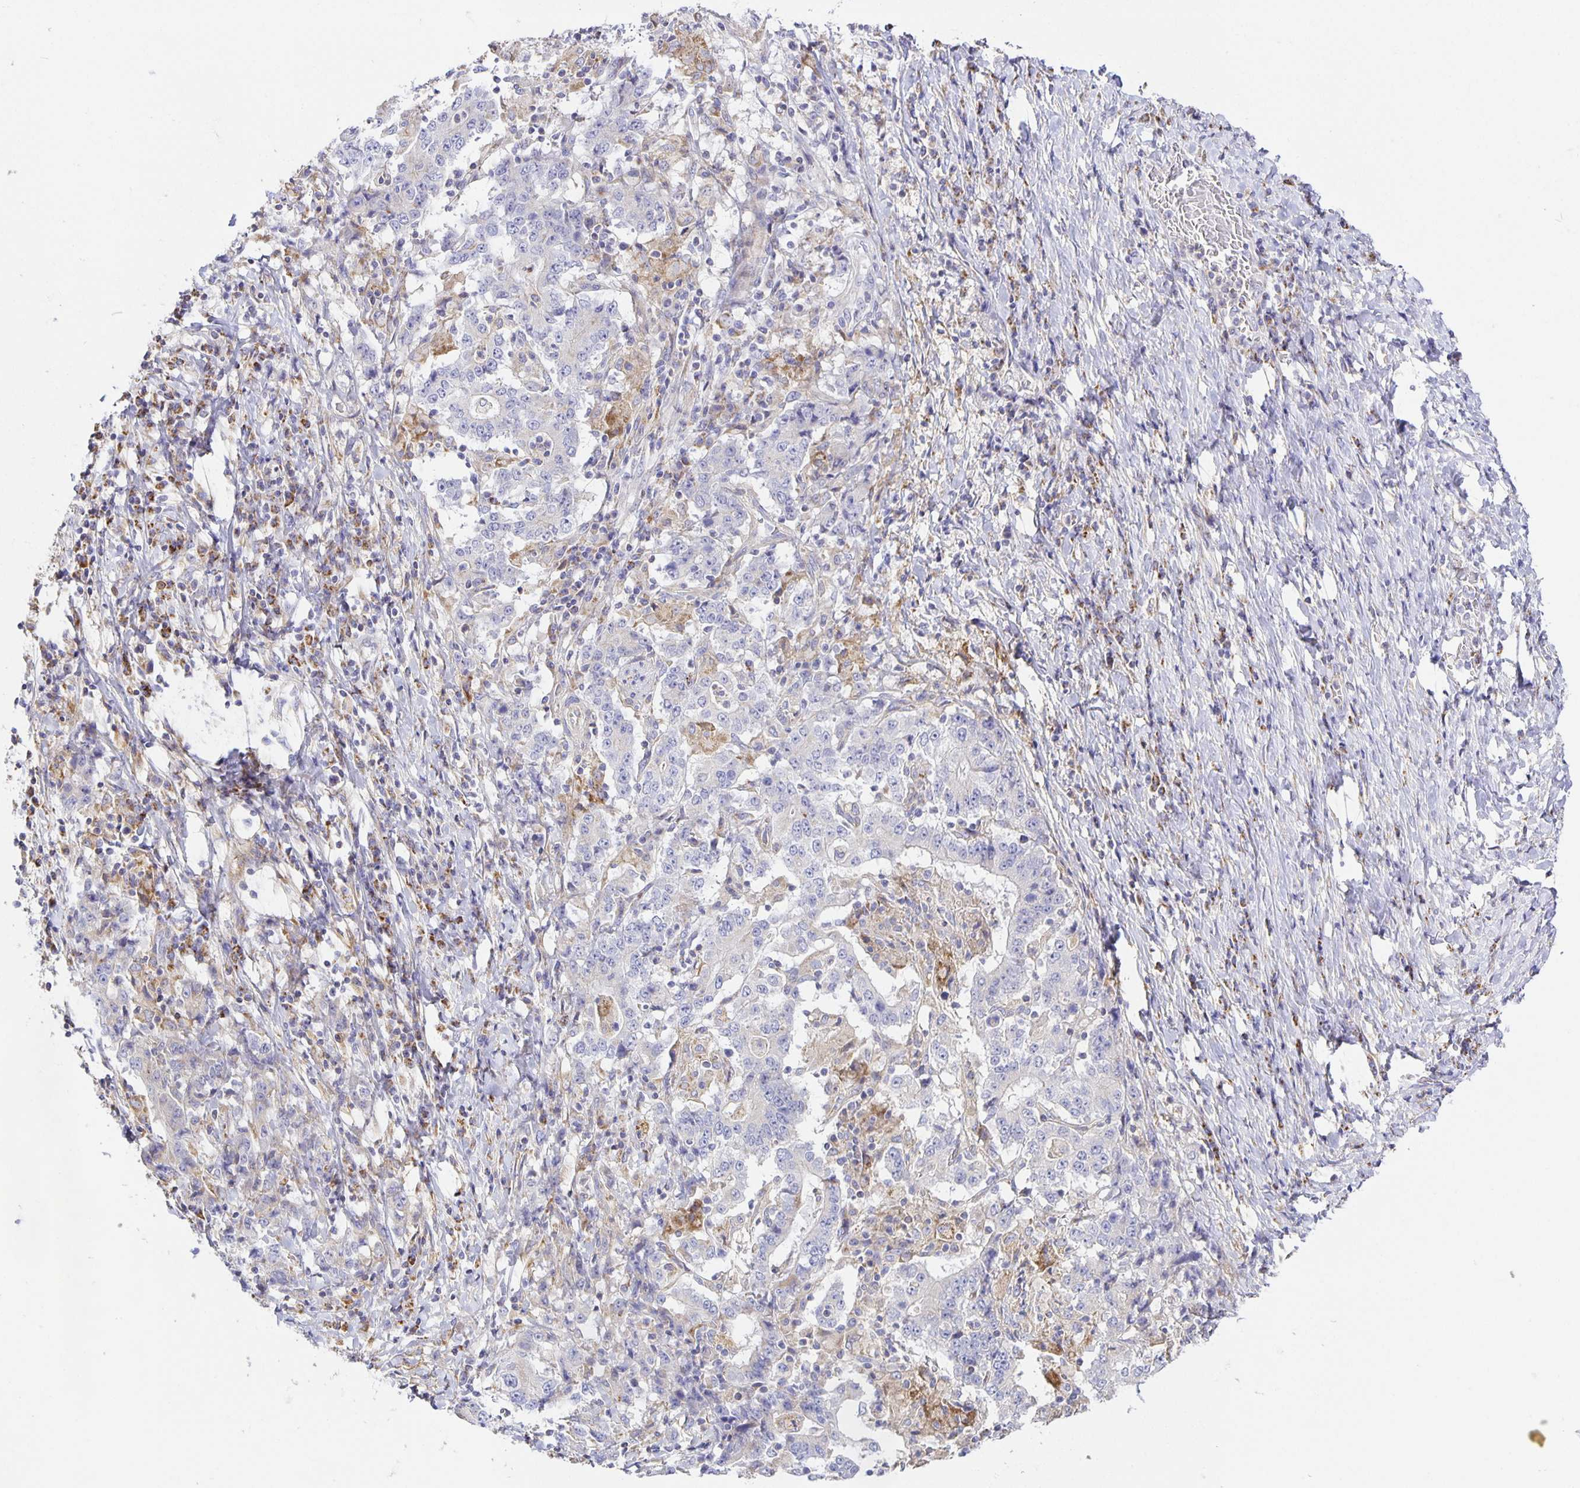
{"staining": {"intensity": "negative", "quantity": "none", "location": "none"}, "tissue": "stomach cancer", "cell_type": "Tumor cells", "image_type": "cancer", "snomed": [{"axis": "morphology", "description": "Normal tissue, NOS"}, {"axis": "morphology", "description": "Adenocarcinoma, NOS"}, {"axis": "topography", "description": "Stomach, upper"}, {"axis": "topography", "description": "Stomach"}], "caption": "A micrograph of human stomach adenocarcinoma is negative for staining in tumor cells.", "gene": "FLRT3", "patient": {"sex": "male", "age": 59}}